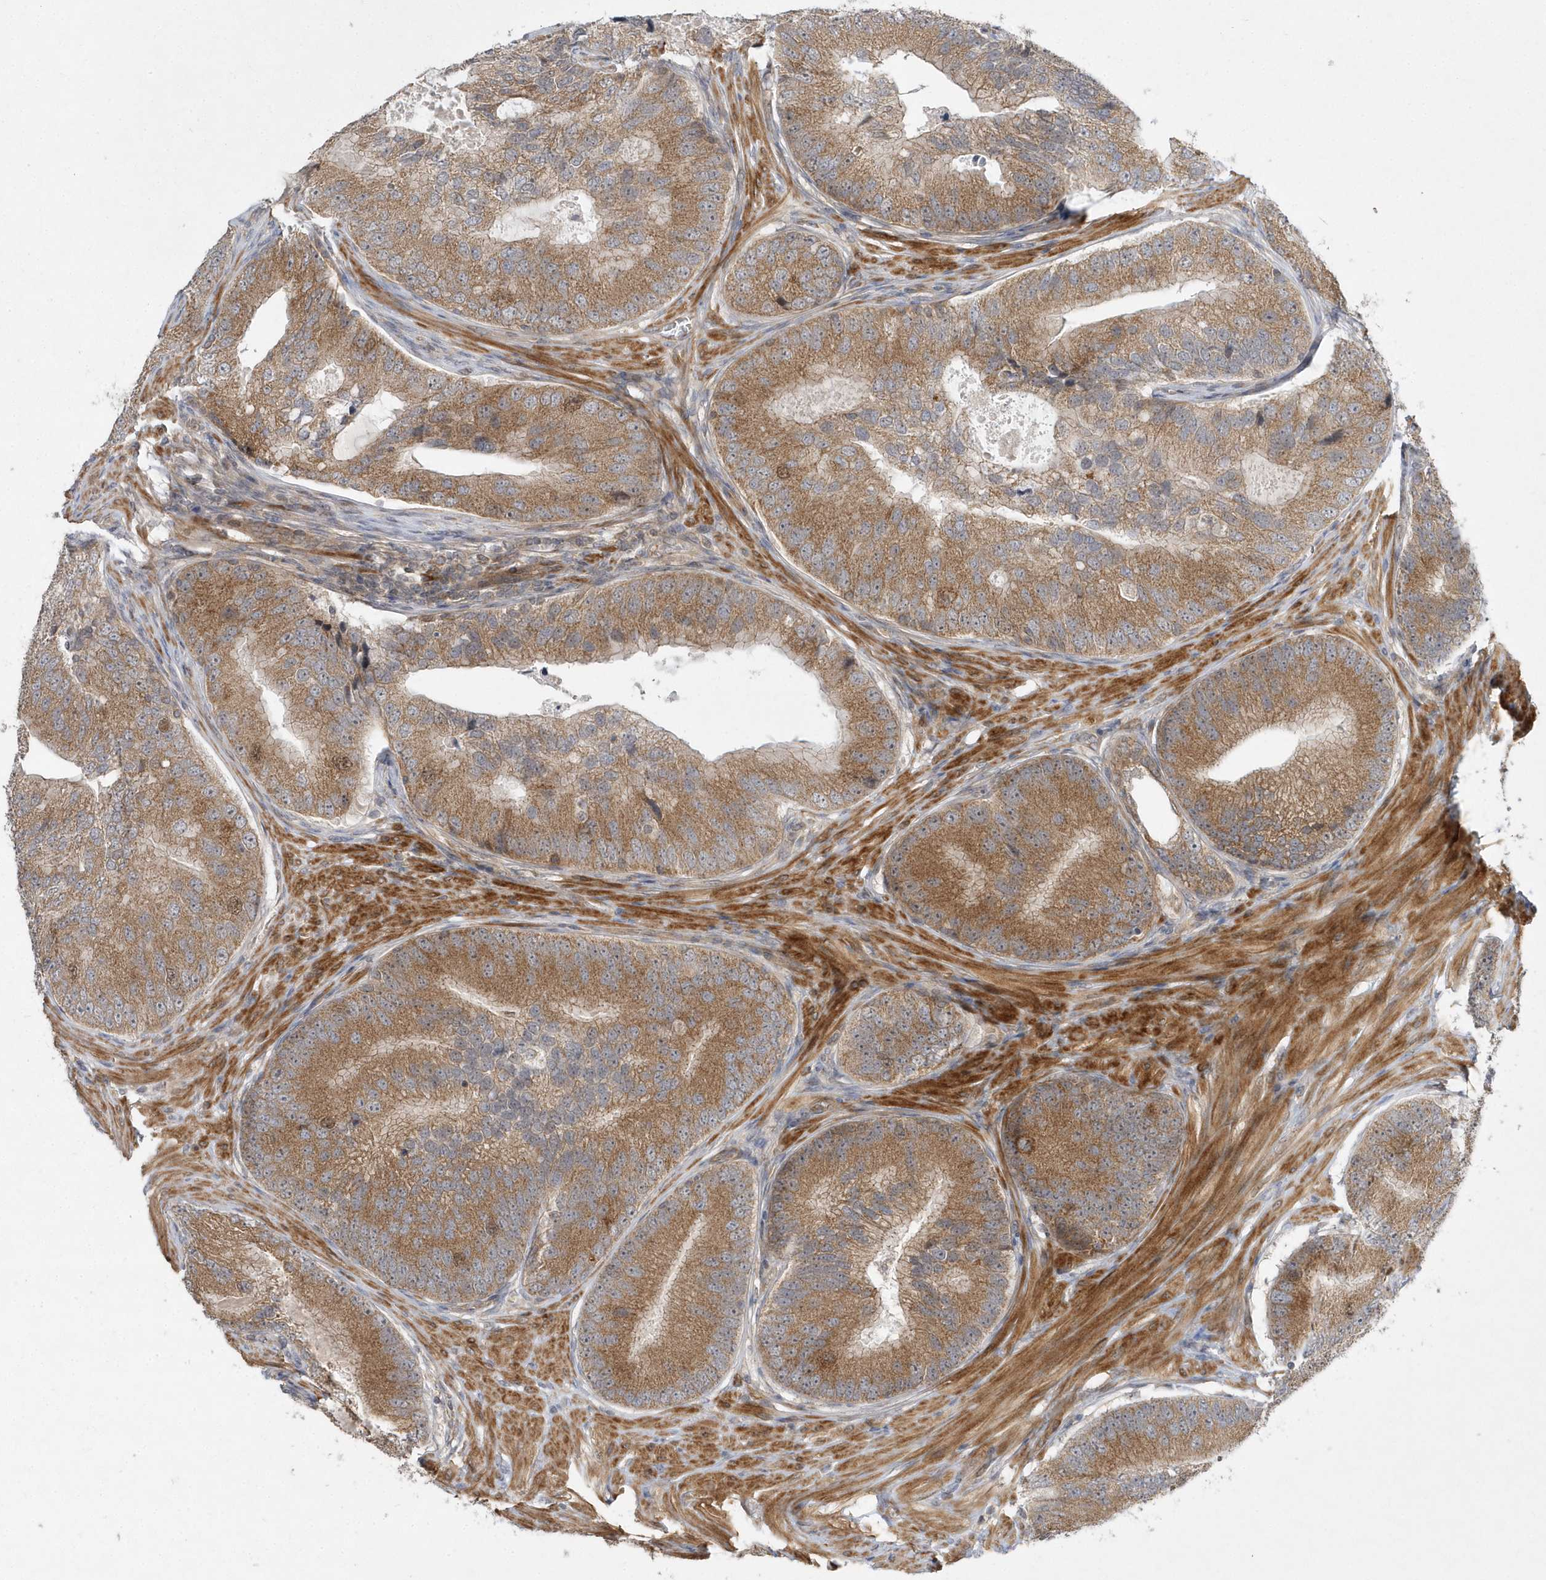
{"staining": {"intensity": "moderate", "quantity": ">75%", "location": "cytoplasmic/membranous"}, "tissue": "prostate cancer", "cell_type": "Tumor cells", "image_type": "cancer", "snomed": [{"axis": "morphology", "description": "Adenocarcinoma, High grade"}, {"axis": "topography", "description": "Prostate"}], "caption": "IHC staining of high-grade adenocarcinoma (prostate), which exhibits medium levels of moderate cytoplasmic/membranous staining in approximately >75% of tumor cells indicating moderate cytoplasmic/membranous protein positivity. The staining was performed using DAB (brown) for protein detection and nuclei were counterstained in hematoxylin (blue).", "gene": "MXI1", "patient": {"sex": "male", "age": 70}}